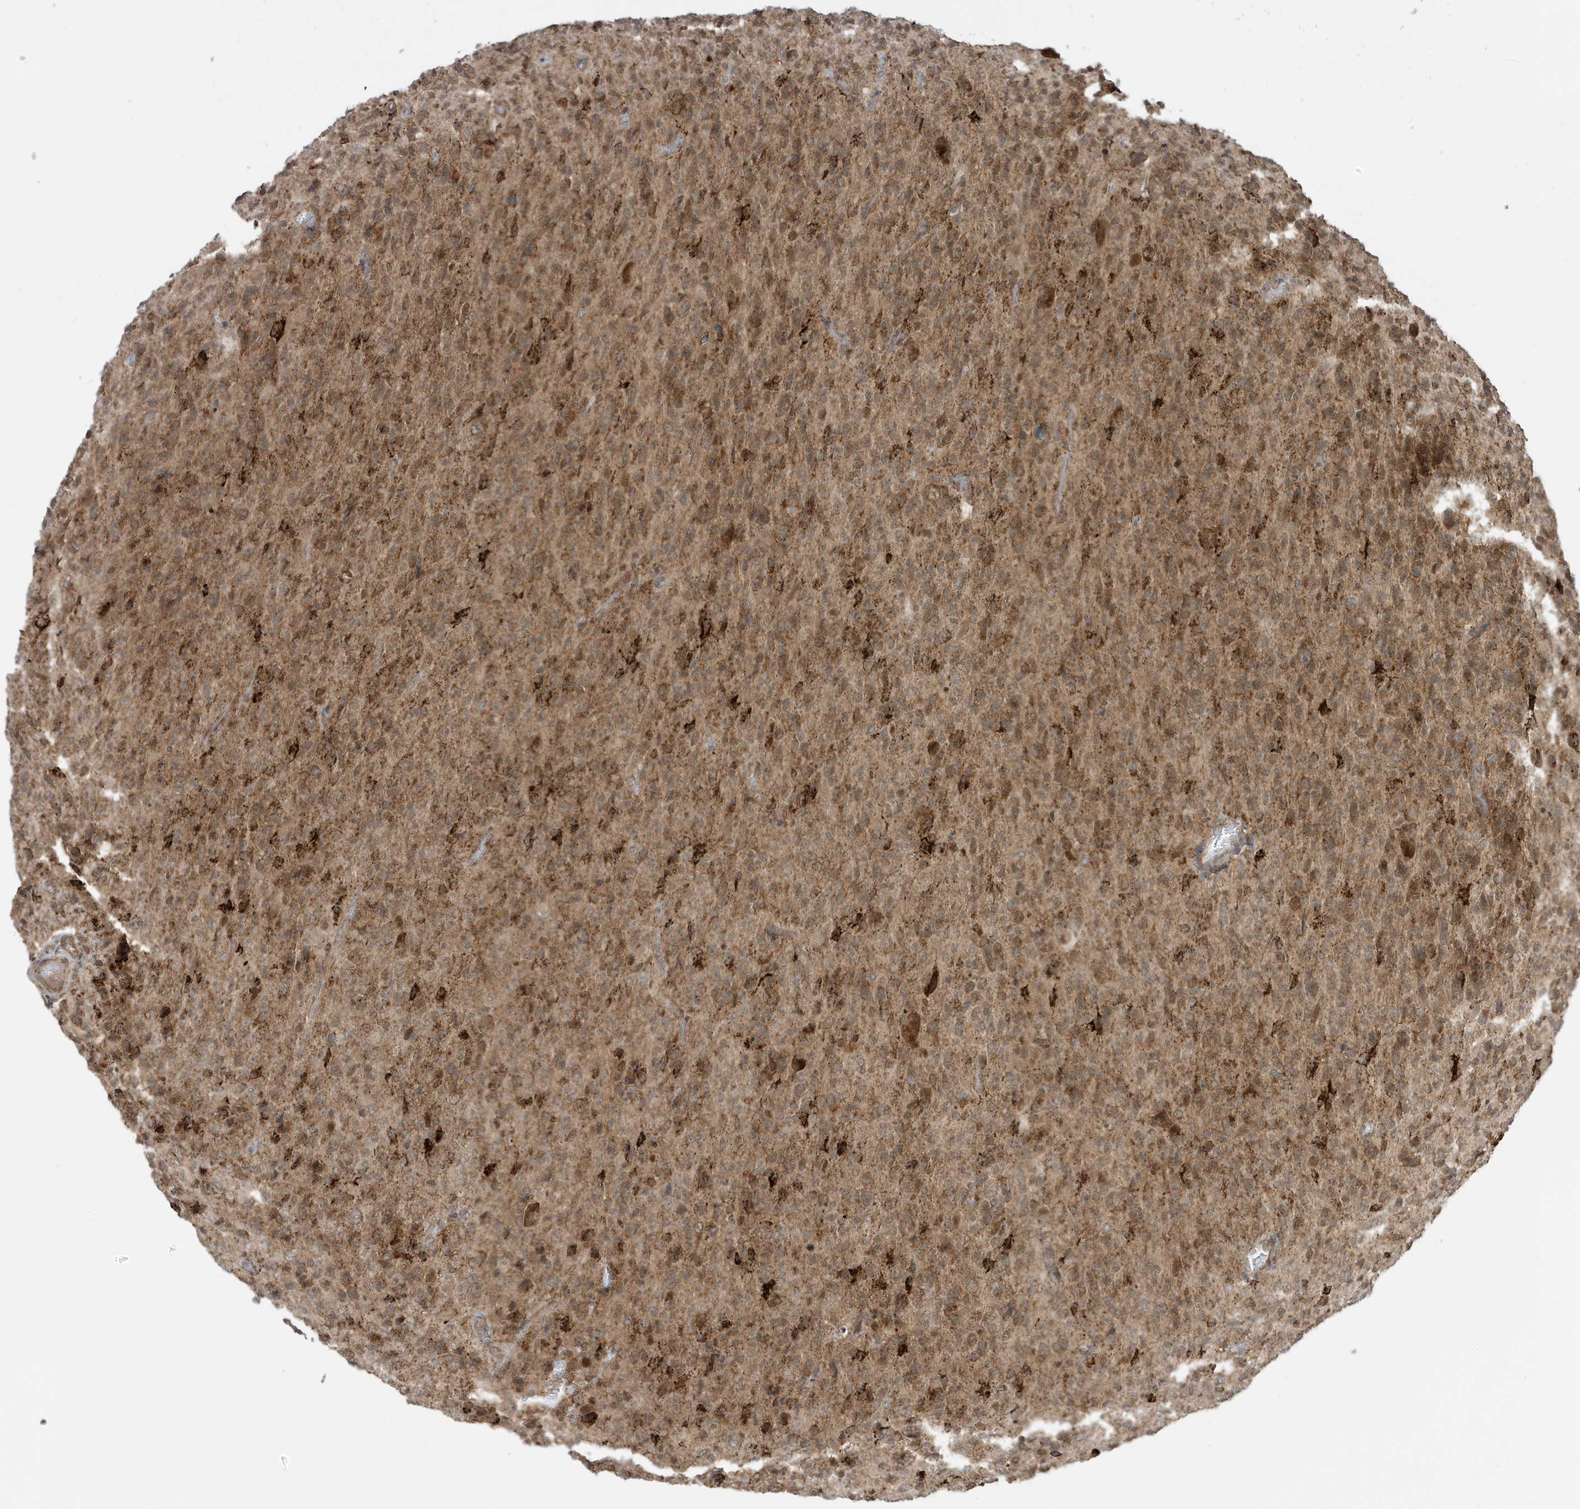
{"staining": {"intensity": "moderate", "quantity": ">75%", "location": "cytoplasmic/membranous"}, "tissue": "glioma", "cell_type": "Tumor cells", "image_type": "cancer", "snomed": [{"axis": "morphology", "description": "Glioma, malignant, High grade"}, {"axis": "topography", "description": "Brain"}], "caption": "Tumor cells display medium levels of moderate cytoplasmic/membranous staining in about >75% of cells in human malignant glioma (high-grade).", "gene": "DHX36", "patient": {"sex": "female", "age": 57}}